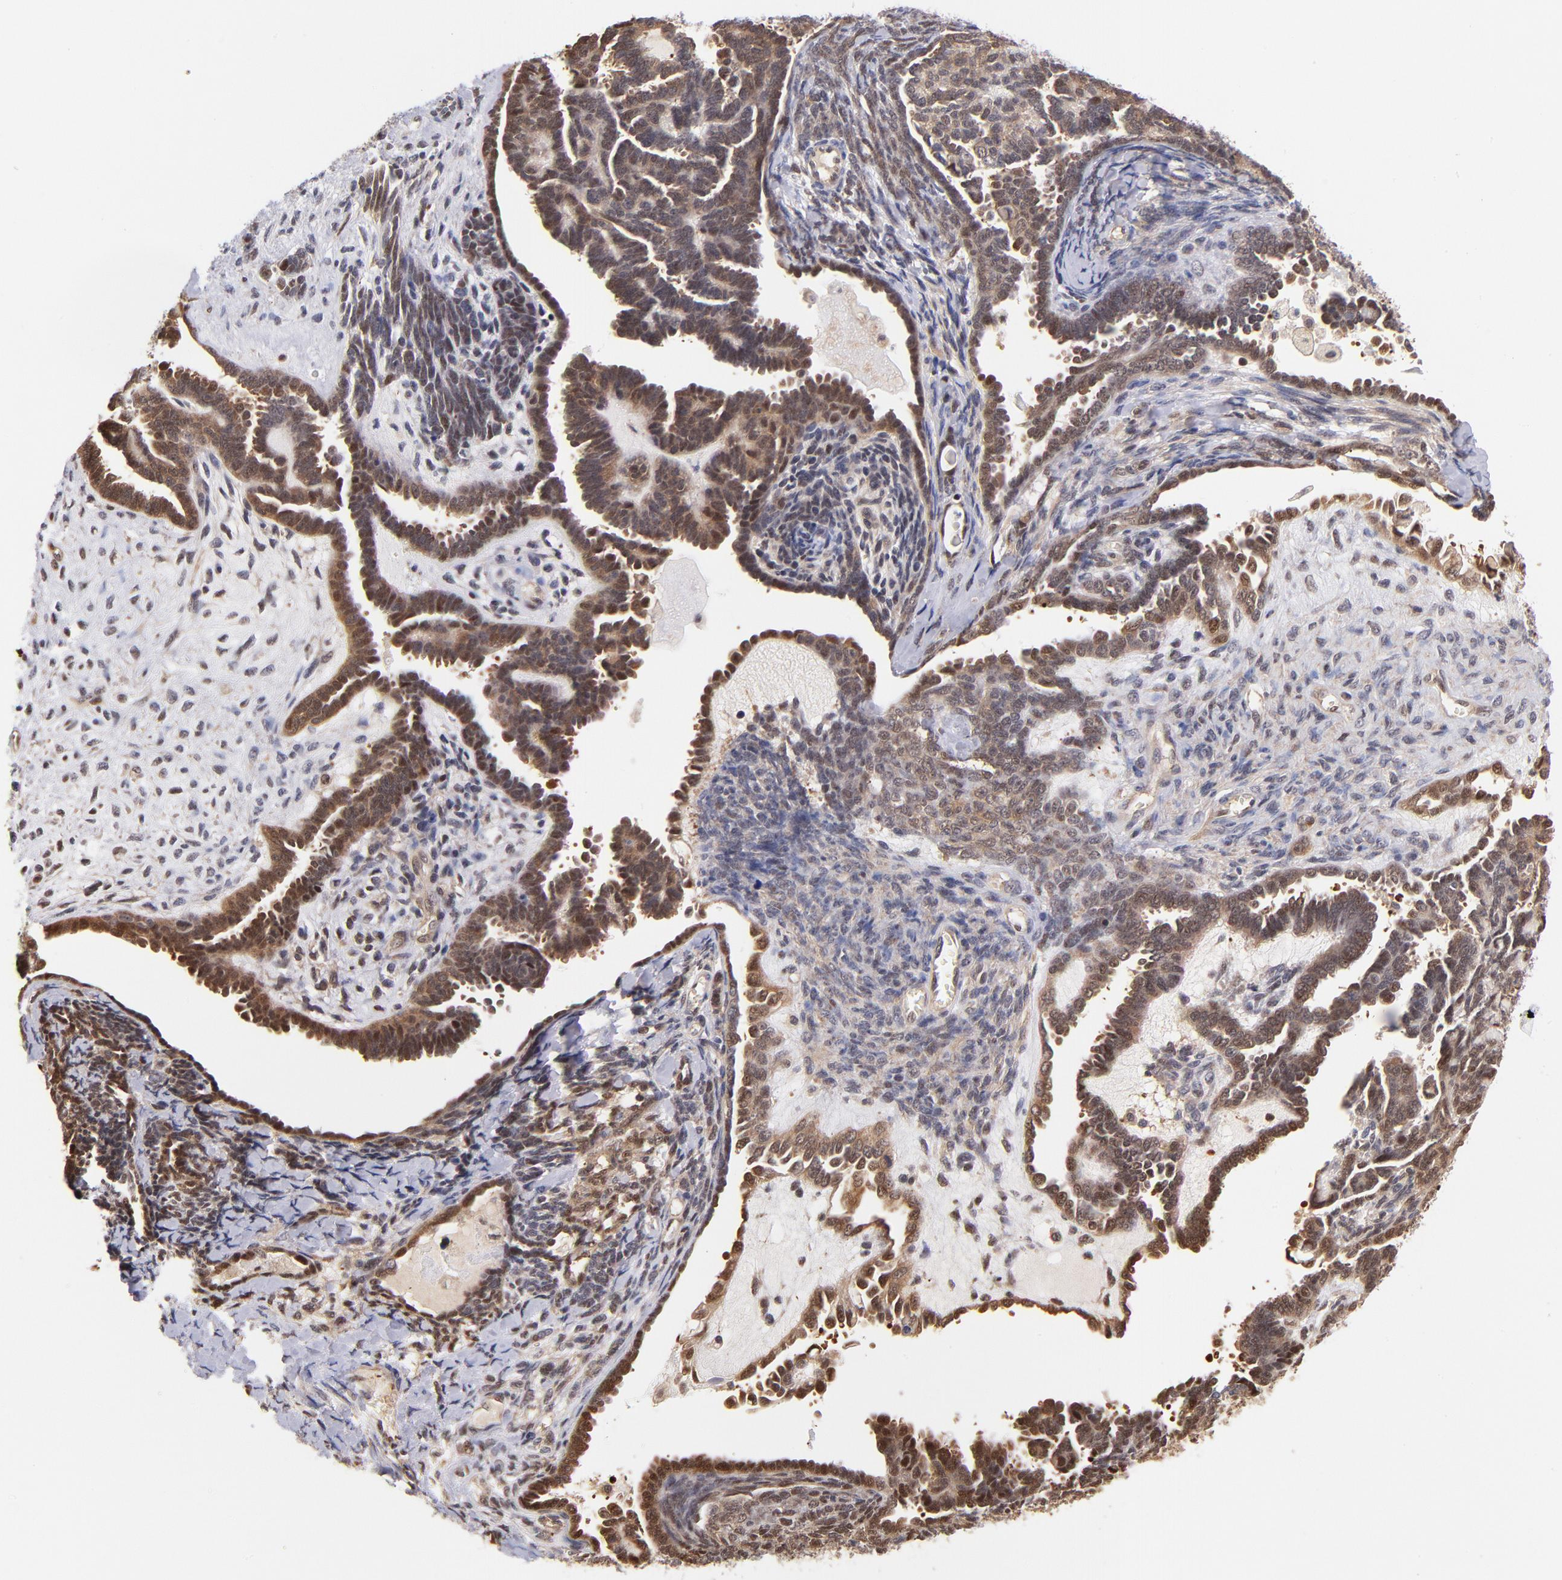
{"staining": {"intensity": "moderate", "quantity": ">75%", "location": "cytoplasmic/membranous,nuclear"}, "tissue": "endometrial cancer", "cell_type": "Tumor cells", "image_type": "cancer", "snomed": [{"axis": "morphology", "description": "Neoplasm, malignant, NOS"}, {"axis": "topography", "description": "Endometrium"}], "caption": "A histopathology image of endometrial malignant neoplasm stained for a protein reveals moderate cytoplasmic/membranous and nuclear brown staining in tumor cells.", "gene": "YWHAB", "patient": {"sex": "female", "age": 74}}